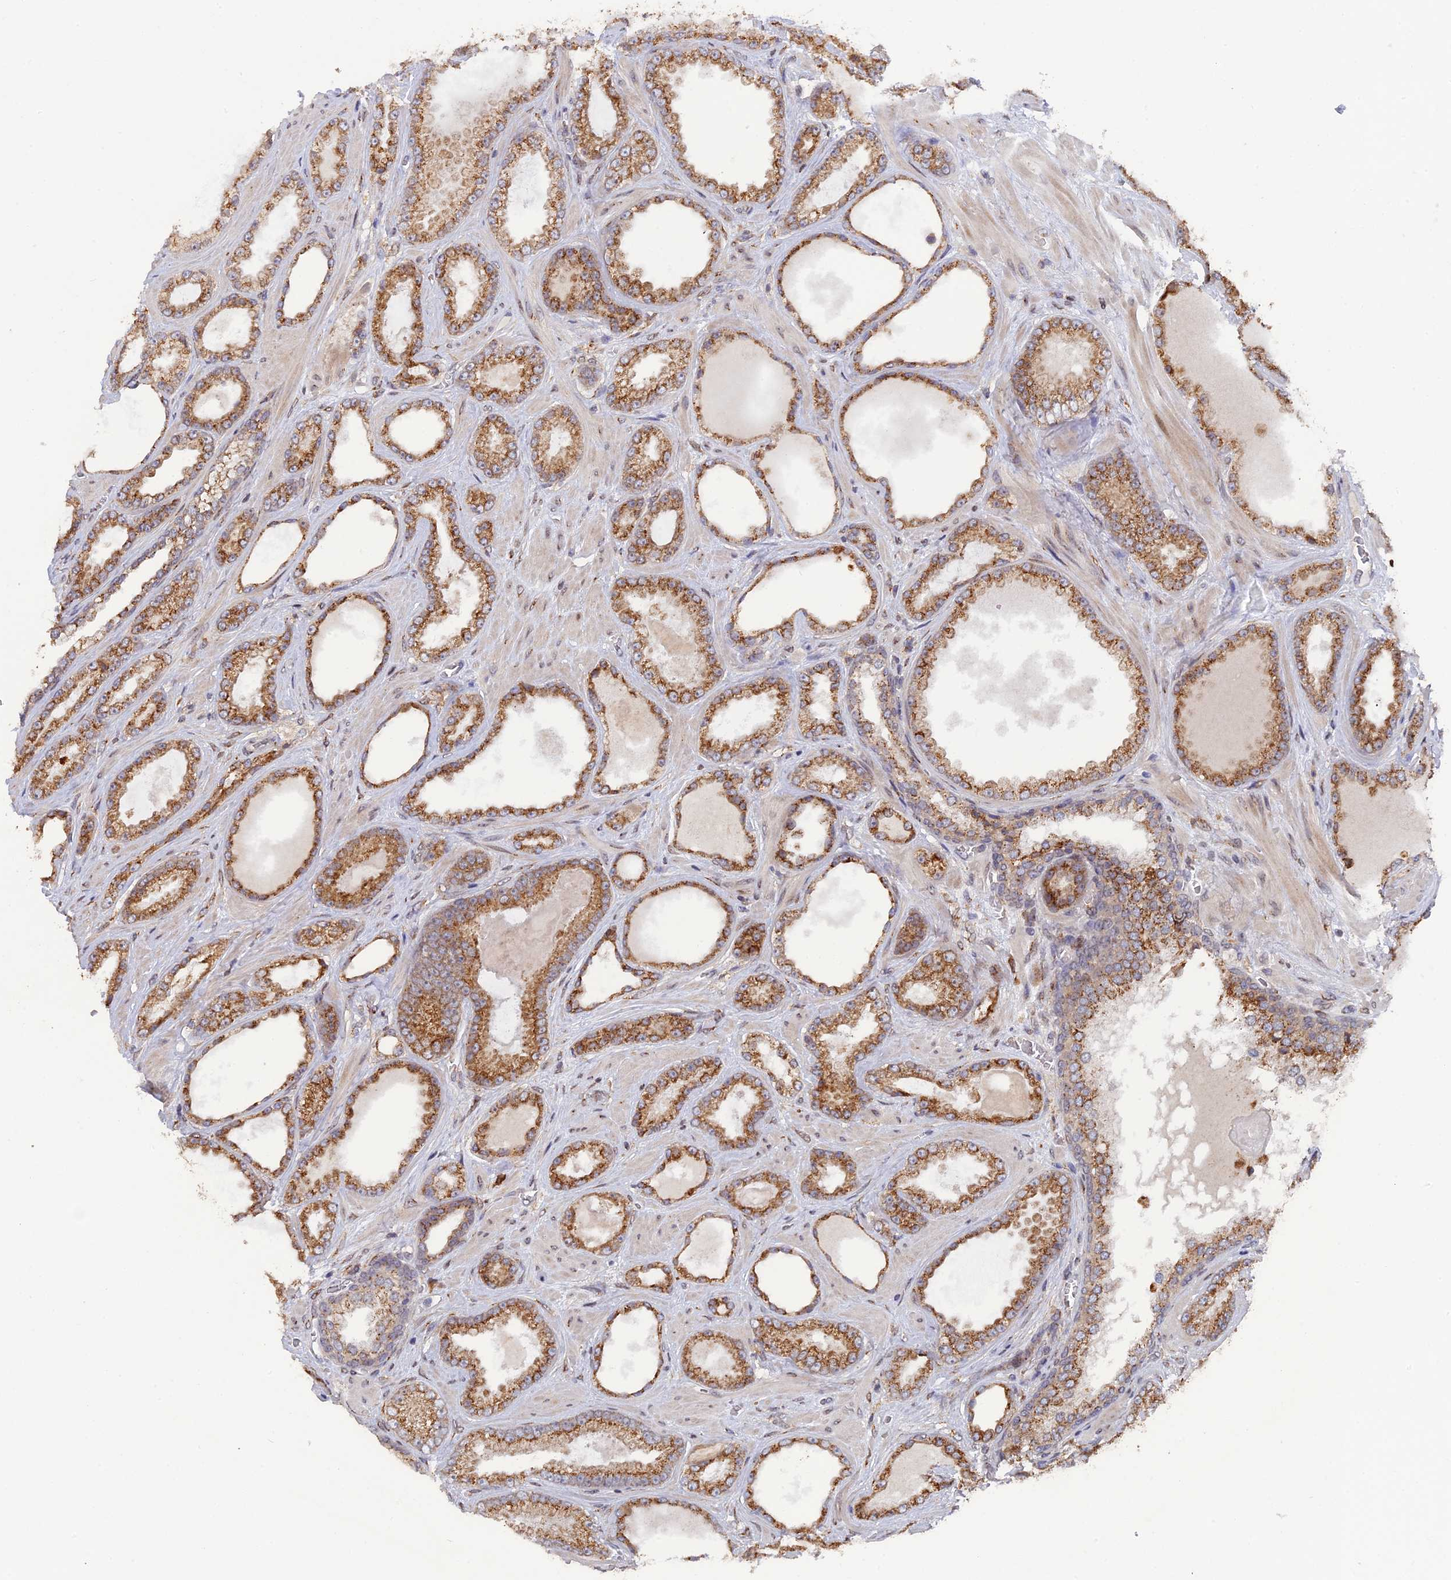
{"staining": {"intensity": "strong", "quantity": ">75%", "location": "cytoplasmic/membranous"}, "tissue": "prostate cancer", "cell_type": "Tumor cells", "image_type": "cancer", "snomed": [{"axis": "morphology", "description": "Adenocarcinoma, Low grade"}, {"axis": "topography", "description": "Prostate"}], "caption": "This photomicrograph exhibits IHC staining of human prostate low-grade adenocarcinoma, with high strong cytoplasmic/membranous expression in about >75% of tumor cells.", "gene": "SNX17", "patient": {"sex": "male", "age": 57}}